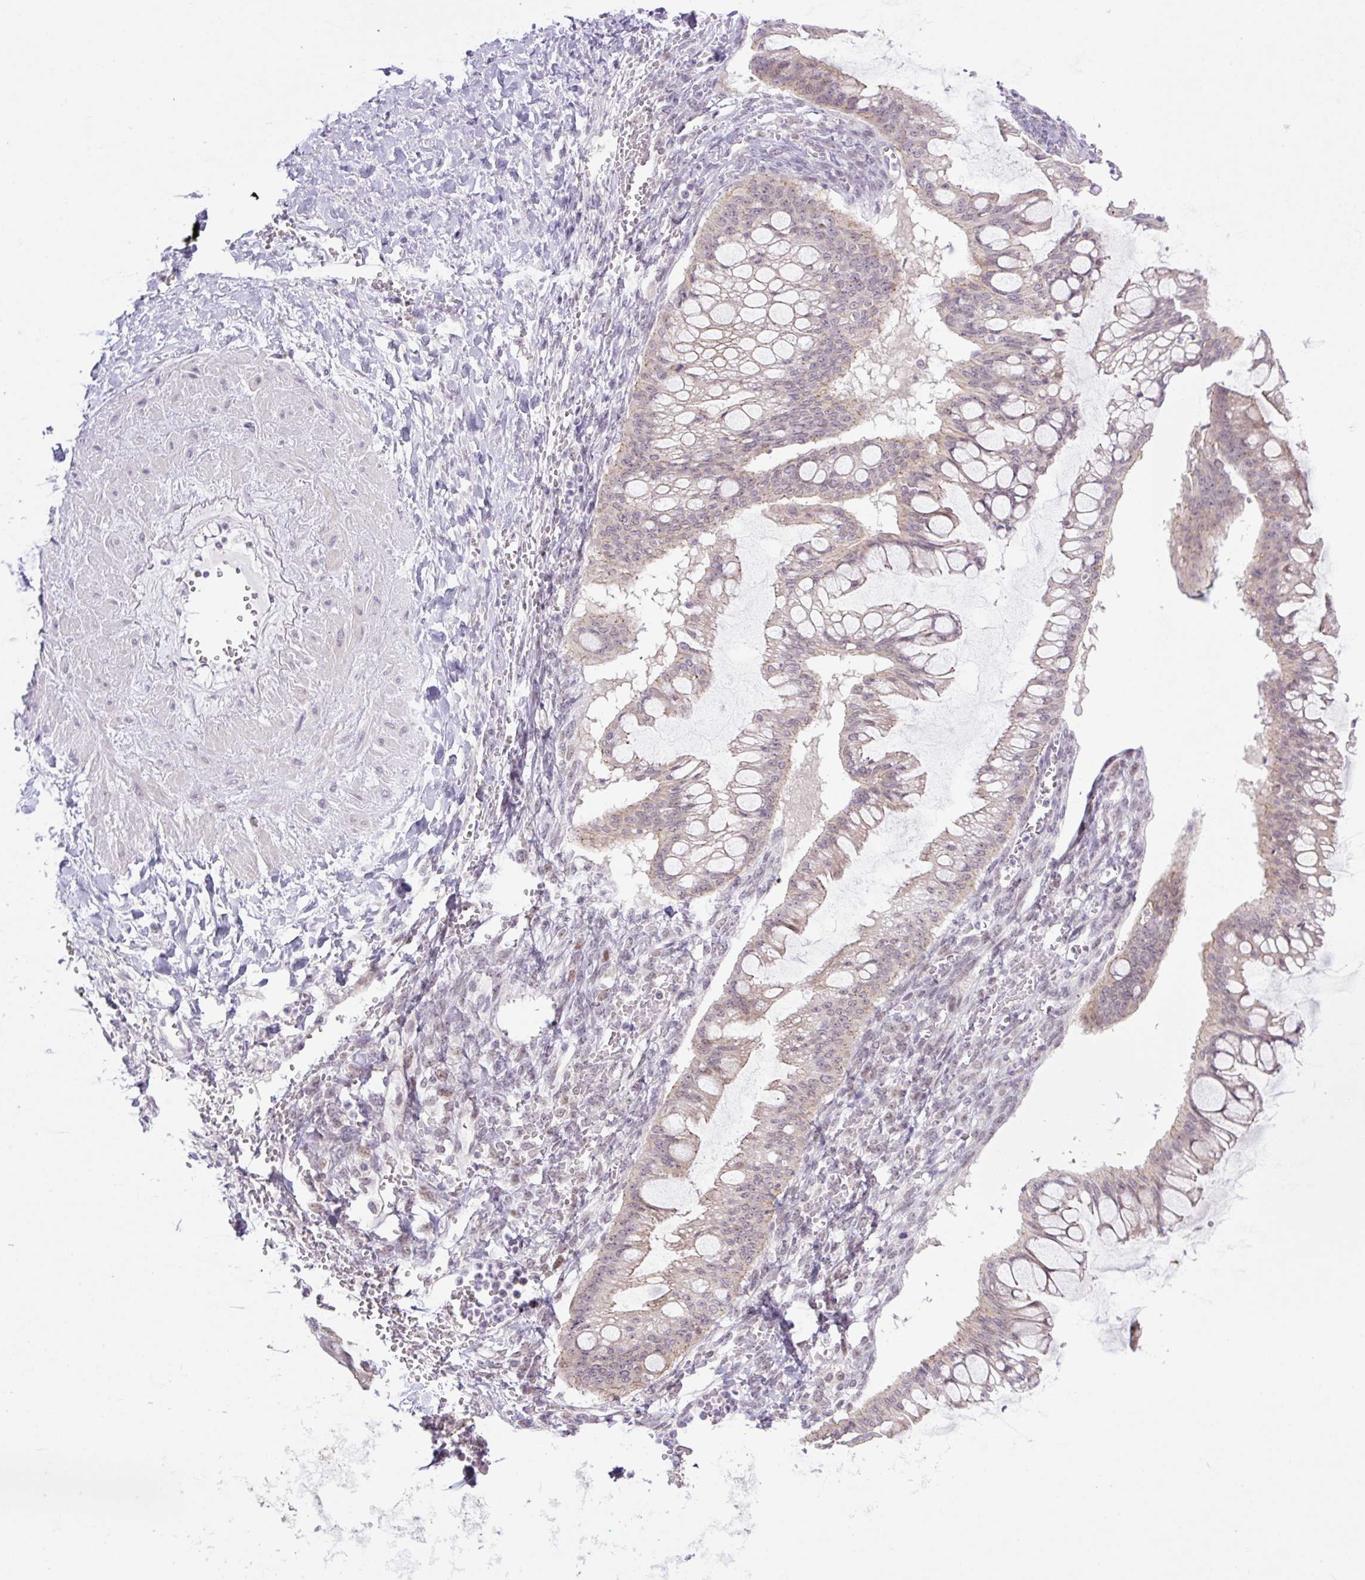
{"staining": {"intensity": "weak", "quantity": "<25%", "location": "cytoplasmic/membranous"}, "tissue": "ovarian cancer", "cell_type": "Tumor cells", "image_type": "cancer", "snomed": [{"axis": "morphology", "description": "Cystadenocarcinoma, mucinous, NOS"}, {"axis": "topography", "description": "Ovary"}], "caption": "DAB (3,3'-diaminobenzidine) immunohistochemical staining of ovarian cancer reveals no significant positivity in tumor cells.", "gene": "ICE1", "patient": {"sex": "female", "age": 73}}